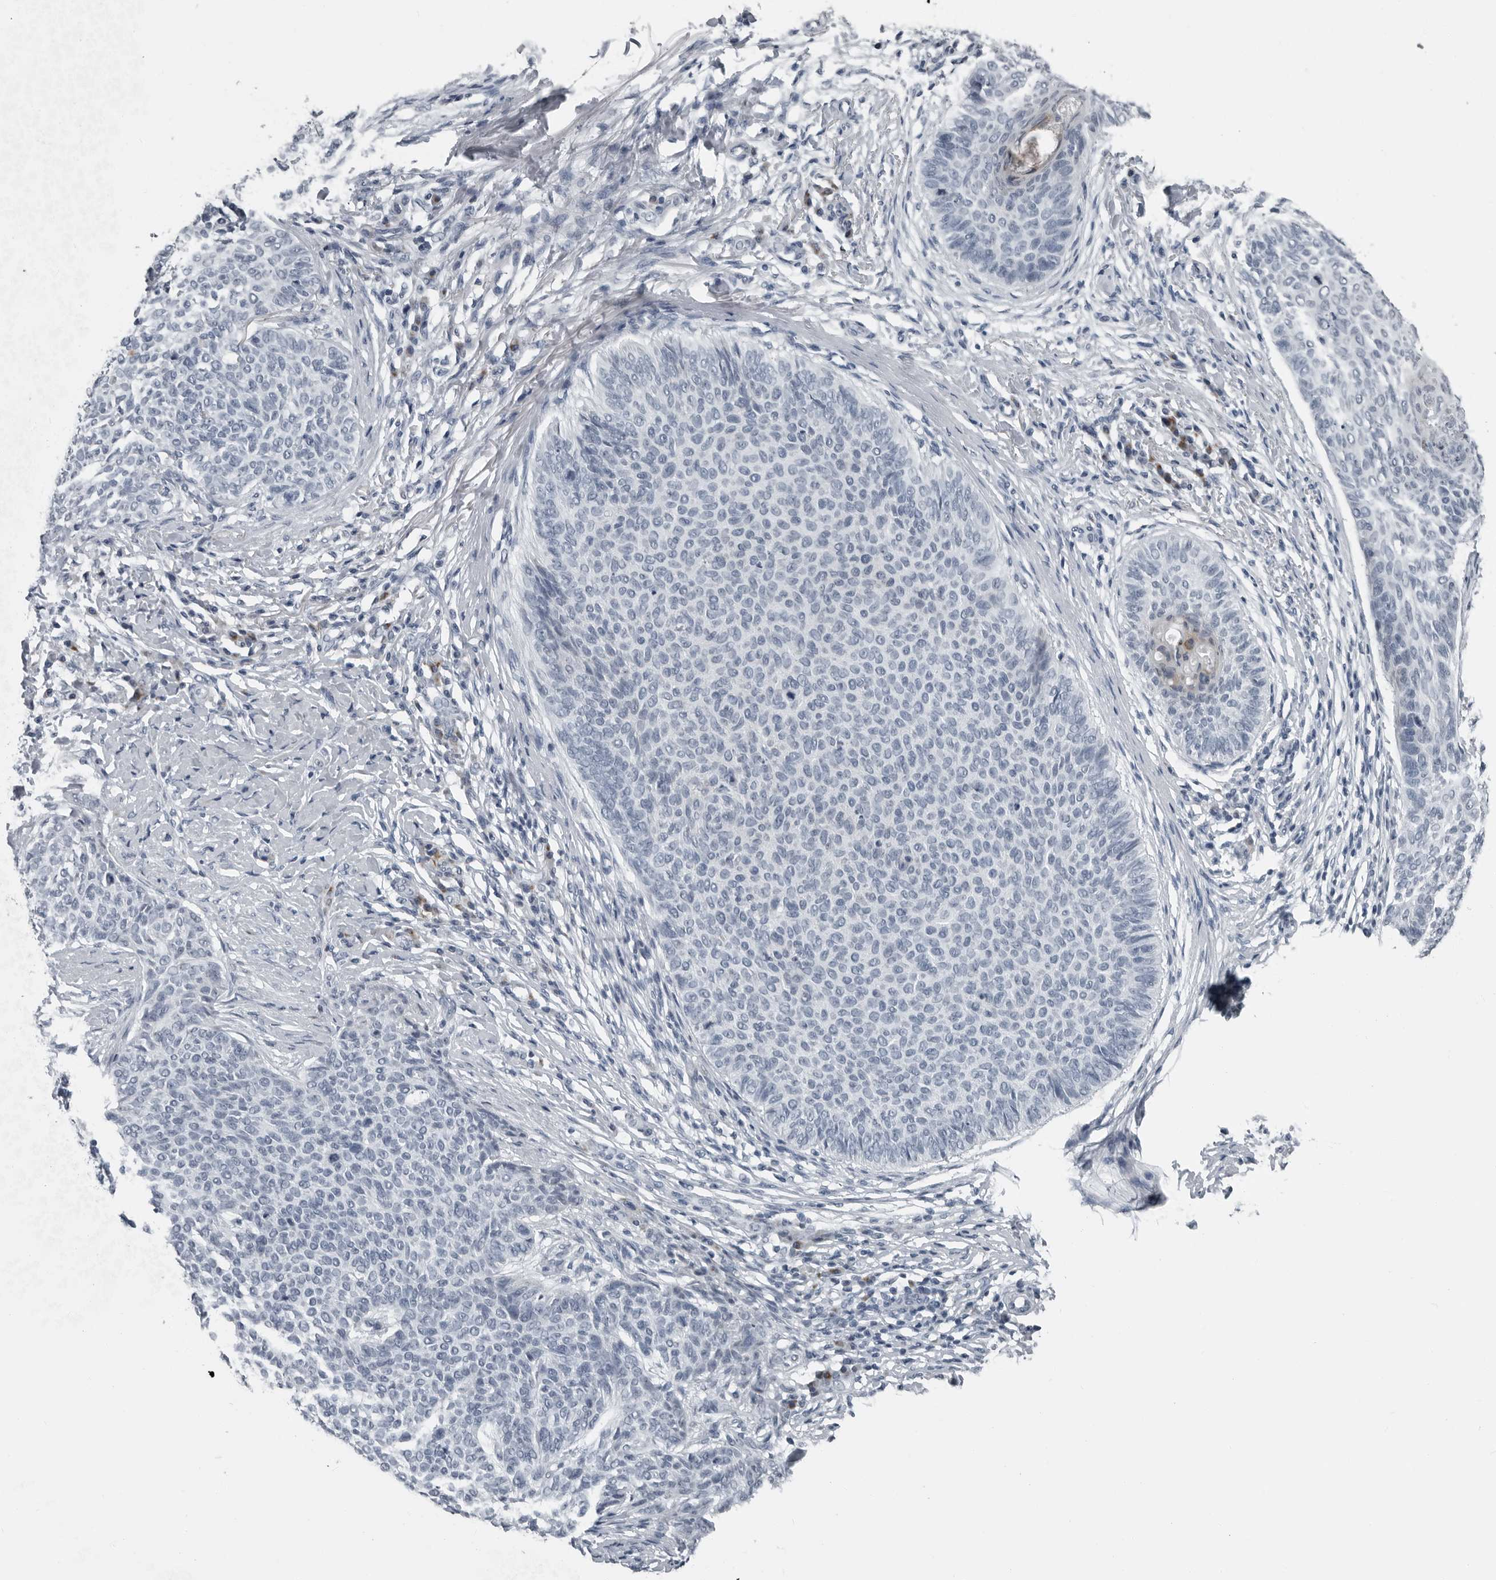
{"staining": {"intensity": "negative", "quantity": "none", "location": "none"}, "tissue": "skin cancer", "cell_type": "Tumor cells", "image_type": "cancer", "snomed": [{"axis": "morphology", "description": "Normal tissue, NOS"}, {"axis": "morphology", "description": "Basal cell carcinoma"}, {"axis": "topography", "description": "Skin"}], "caption": "DAB (3,3'-diaminobenzidine) immunohistochemical staining of human skin basal cell carcinoma exhibits no significant expression in tumor cells.", "gene": "PDCD11", "patient": {"sex": "male", "age": 50}}